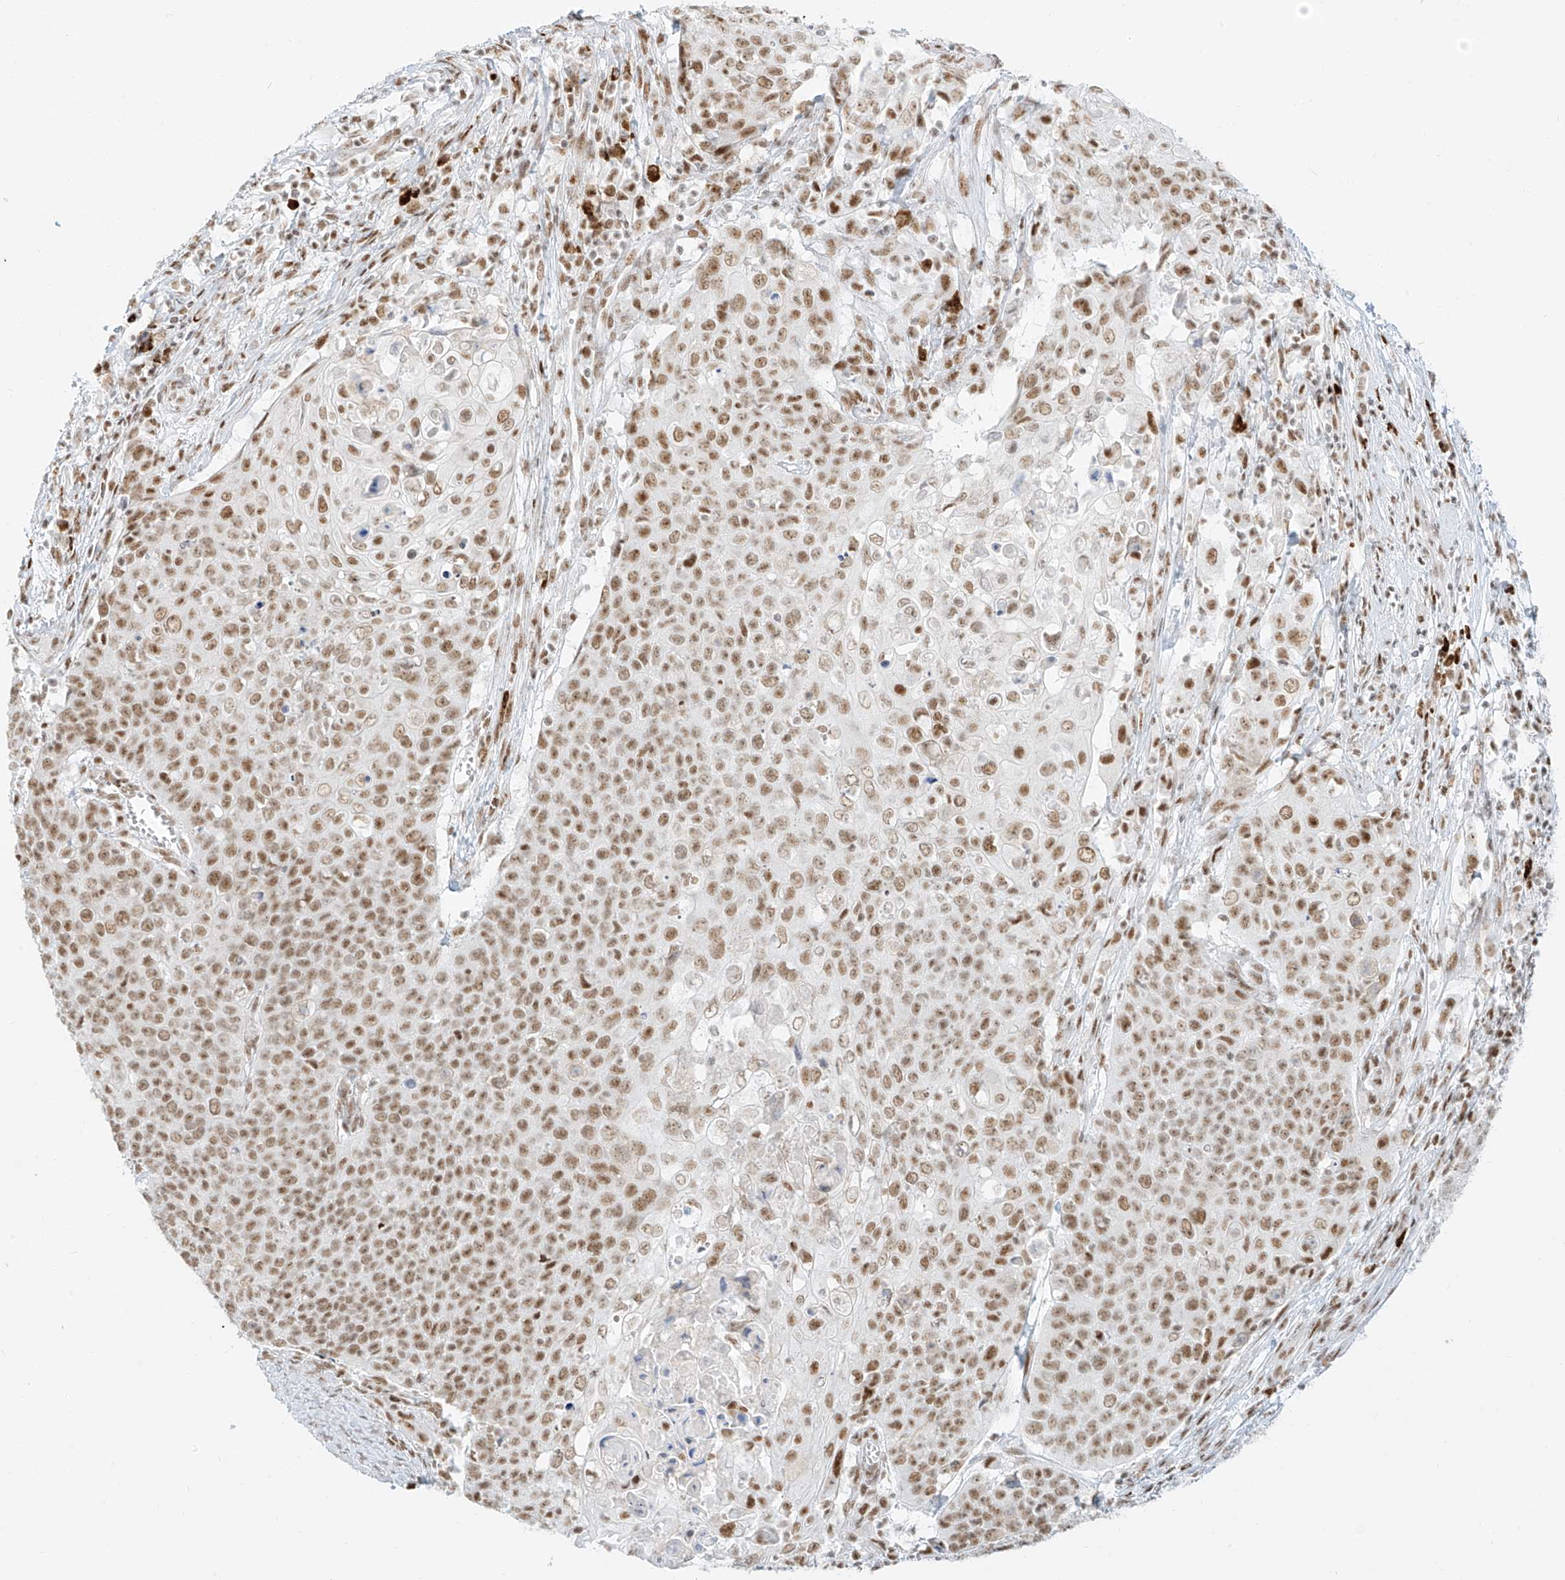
{"staining": {"intensity": "moderate", "quantity": ">75%", "location": "nuclear"}, "tissue": "cervical cancer", "cell_type": "Tumor cells", "image_type": "cancer", "snomed": [{"axis": "morphology", "description": "Squamous cell carcinoma, NOS"}, {"axis": "topography", "description": "Cervix"}], "caption": "Squamous cell carcinoma (cervical) stained for a protein reveals moderate nuclear positivity in tumor cells. The protein of interest is shown in brown color, while the nuclei are stained blue.", "gene": "SUPT5H", "patient": {"sex": "female", "age": 39}}